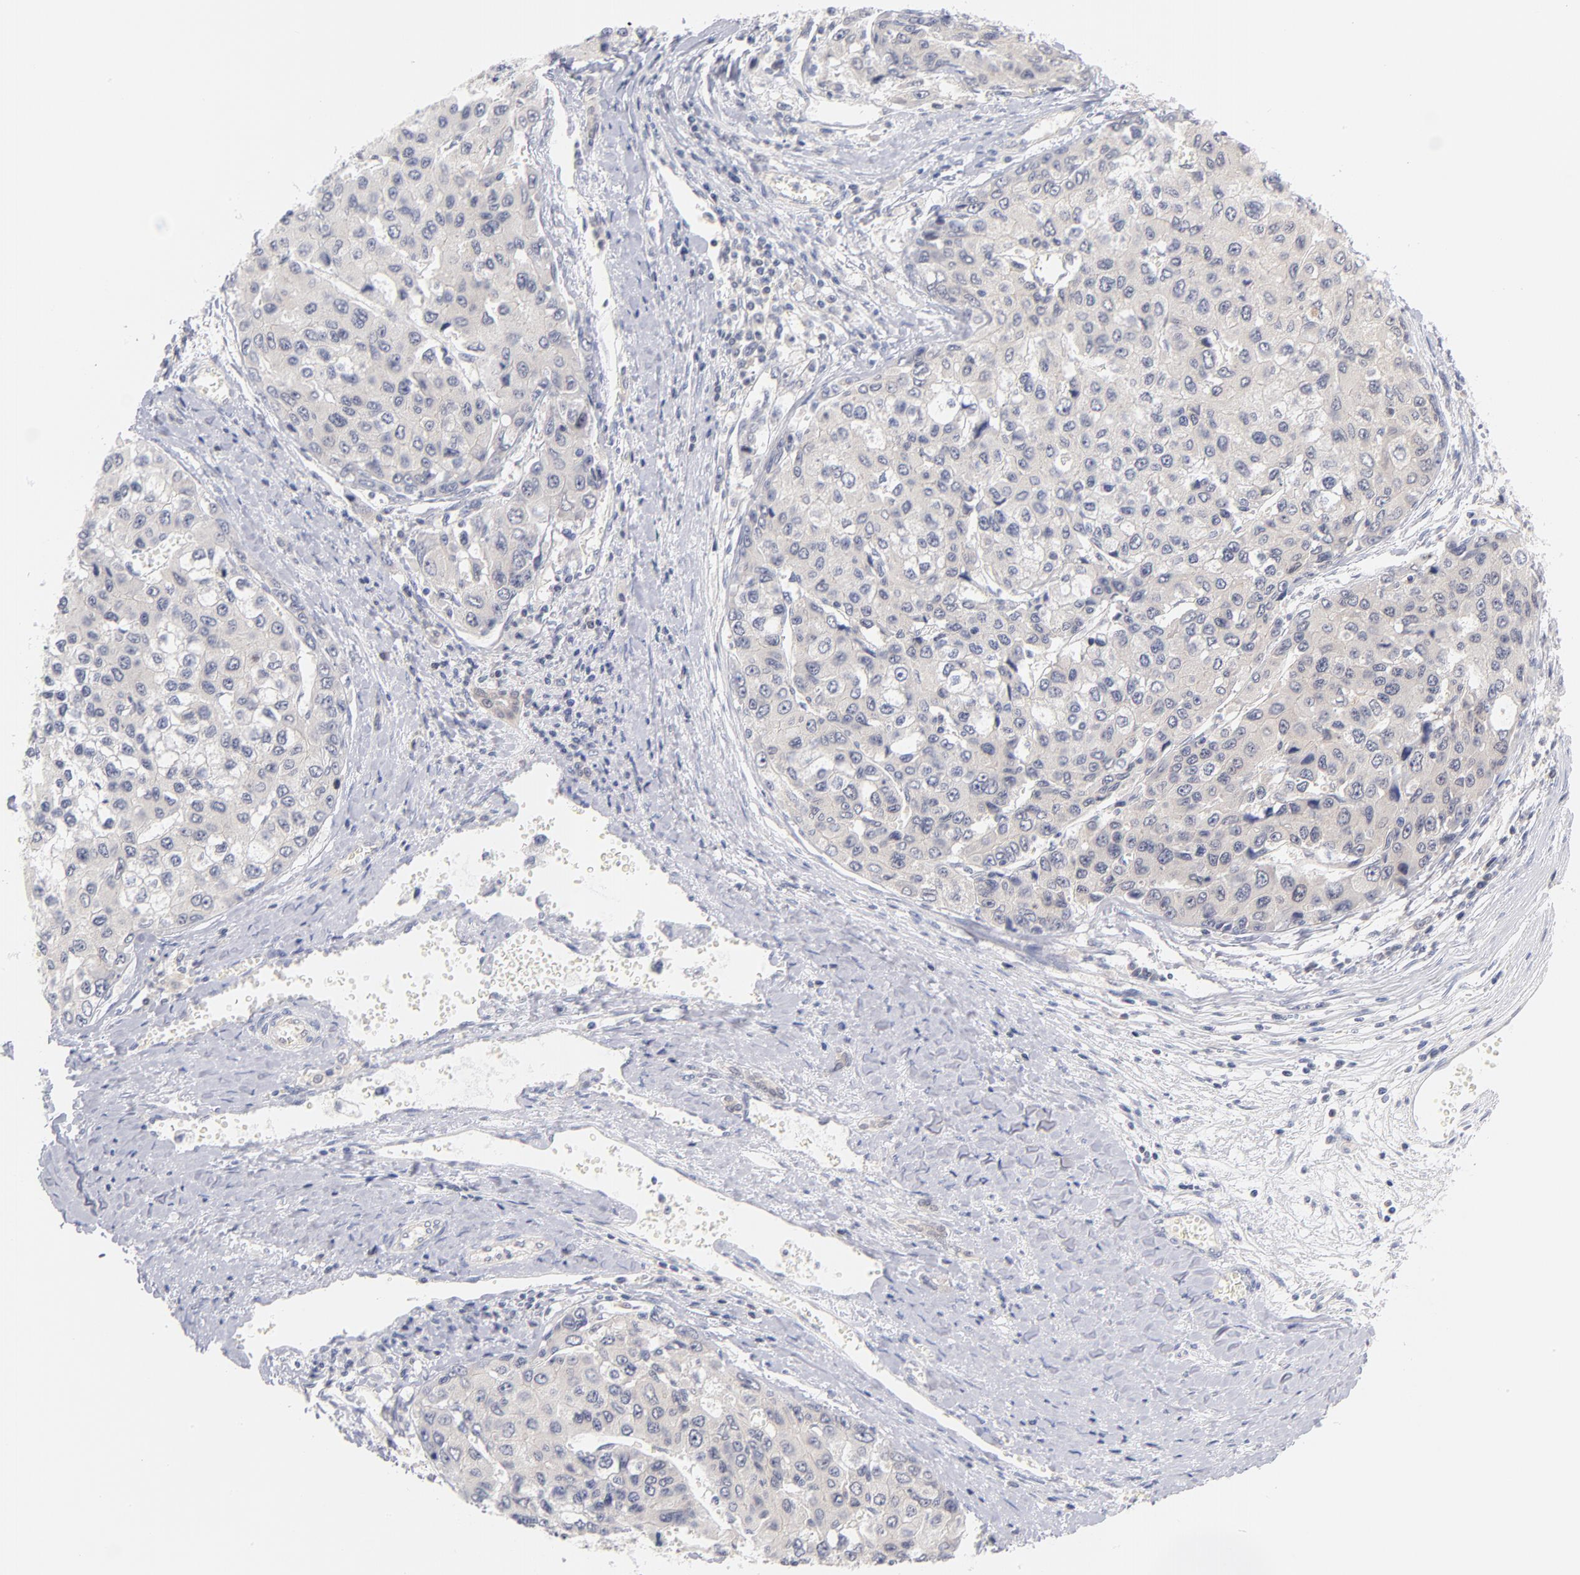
{"staining": {"intensity": "negative", "quantity": "none", "location": "none"}, "tissue": "liver cancer", "cell_type": "Tumor cells", "image_type": "cancer", "snomed": [{"axis": "morphology", "description": "Carcinoma, Hepatocellular, NOS"}, {"axis": "topography", "description": "Liver"}], "caption": "Liver cancer was stained to show a protein in brown. There is no significant staining in tumor cells.", "gene": "CASP6", "patient": {"sex": "female", "age": 66}}